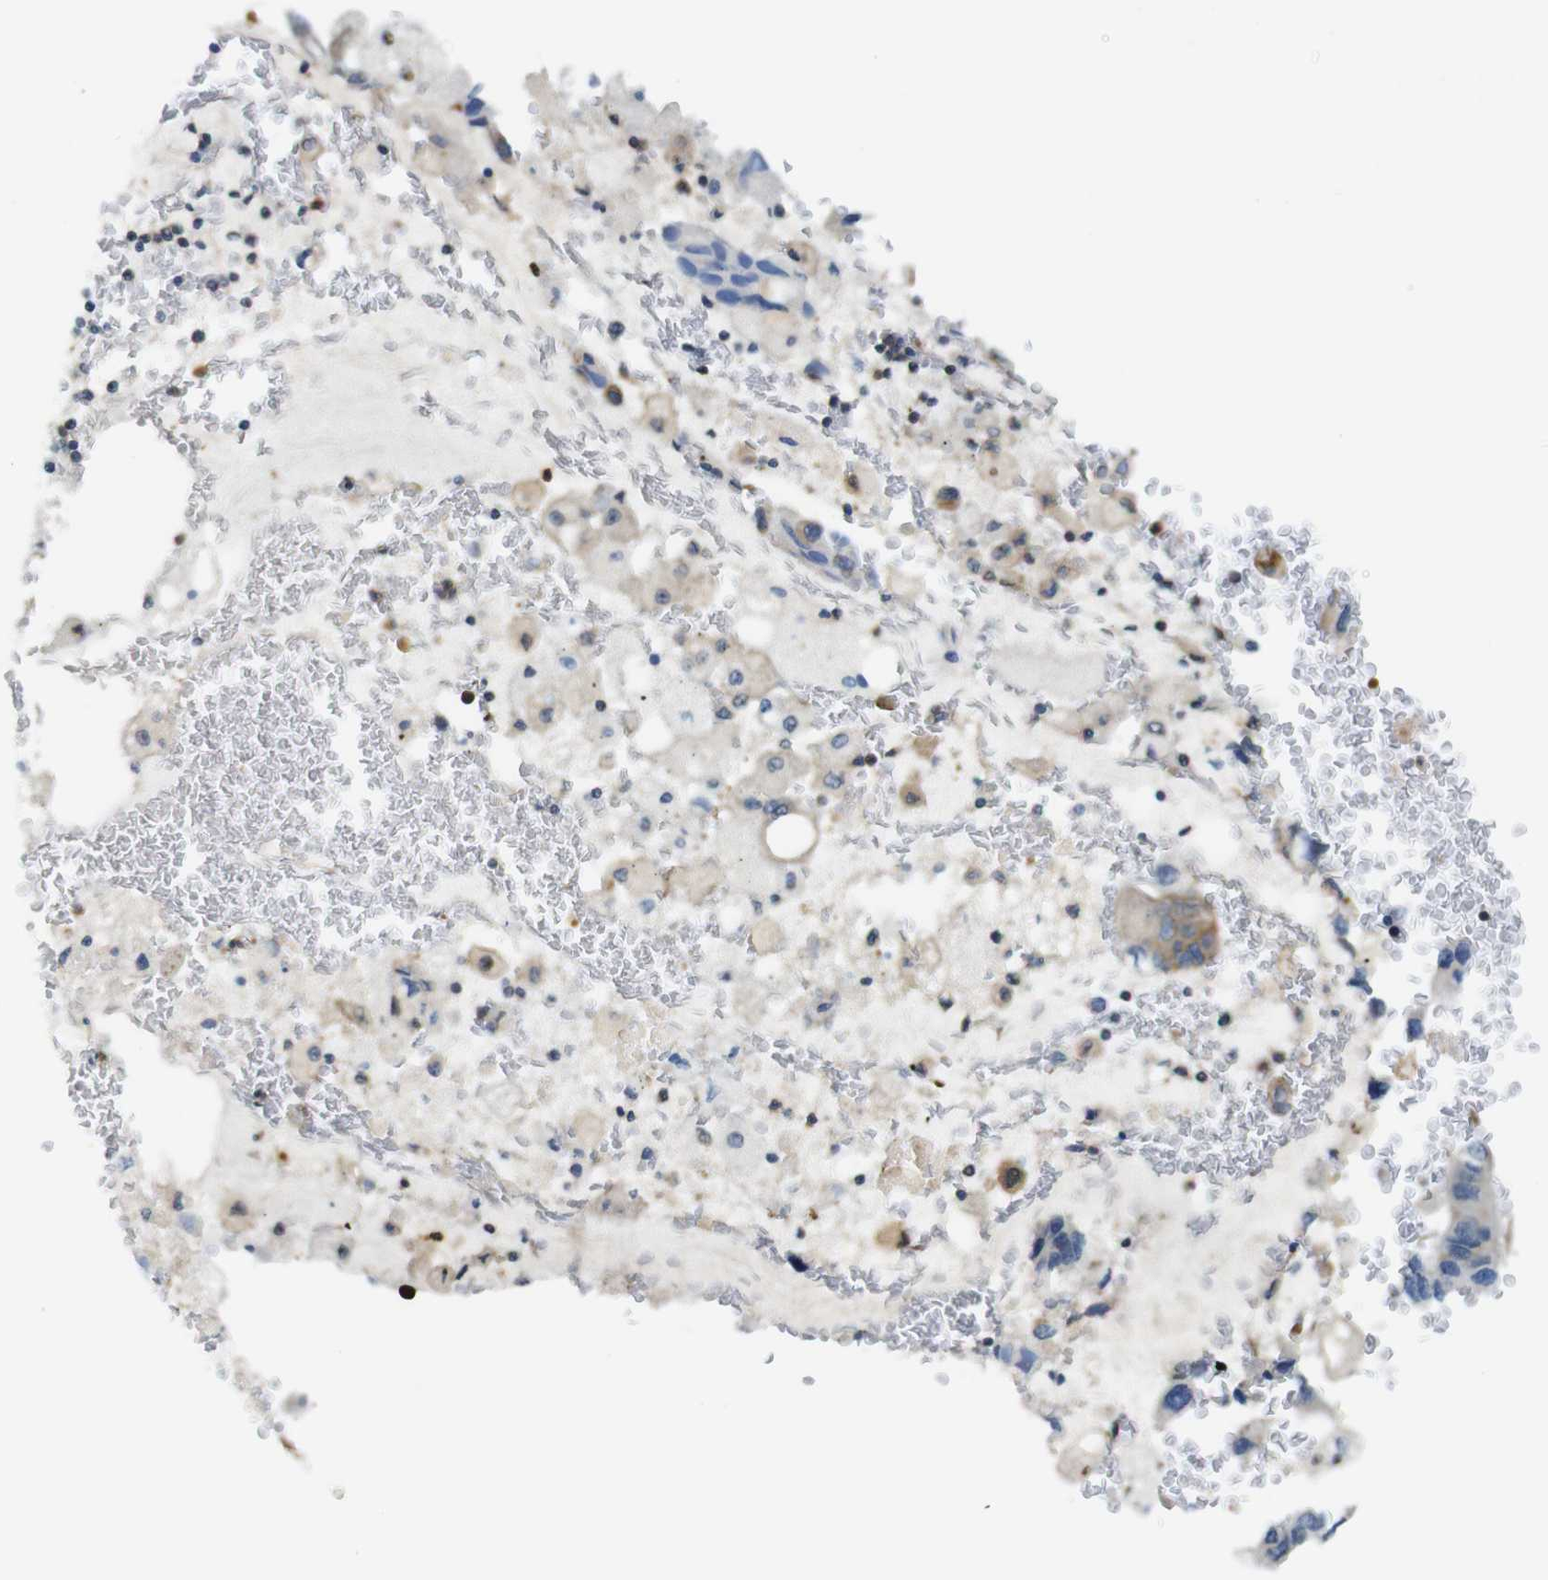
{"staining": {"intensity": "moderate", "quantity": ">75%", "location": "cytoplasmic/membranous"}, "tissue": "bronchus", "cell_type": "Respiratory epithelial cells", "image_type": "normal", "snomed": [{"axis": "morphology", "description": "Normal tissue, NOS"}, {"axis": "morphology", "description": "Adenocarcinoma, NOS"}, {"axis": "morphology", "description": "Adenocarcinoma, metastatic, NOS"}, {"axis": "topography", "description": "Lymph node"}, {"axis": "topography", "description": "Bronchus"}, {"axis": "topography", "description": "Lung"}], "caption": "Protein staining of normal bronchus exhibits moderate cytoplasmic/membranous positivity in approximately >75% of respiratory epithelial cells.", "gene": "ZDHHC3", "patient": {"sex": "female", "age": 54}}